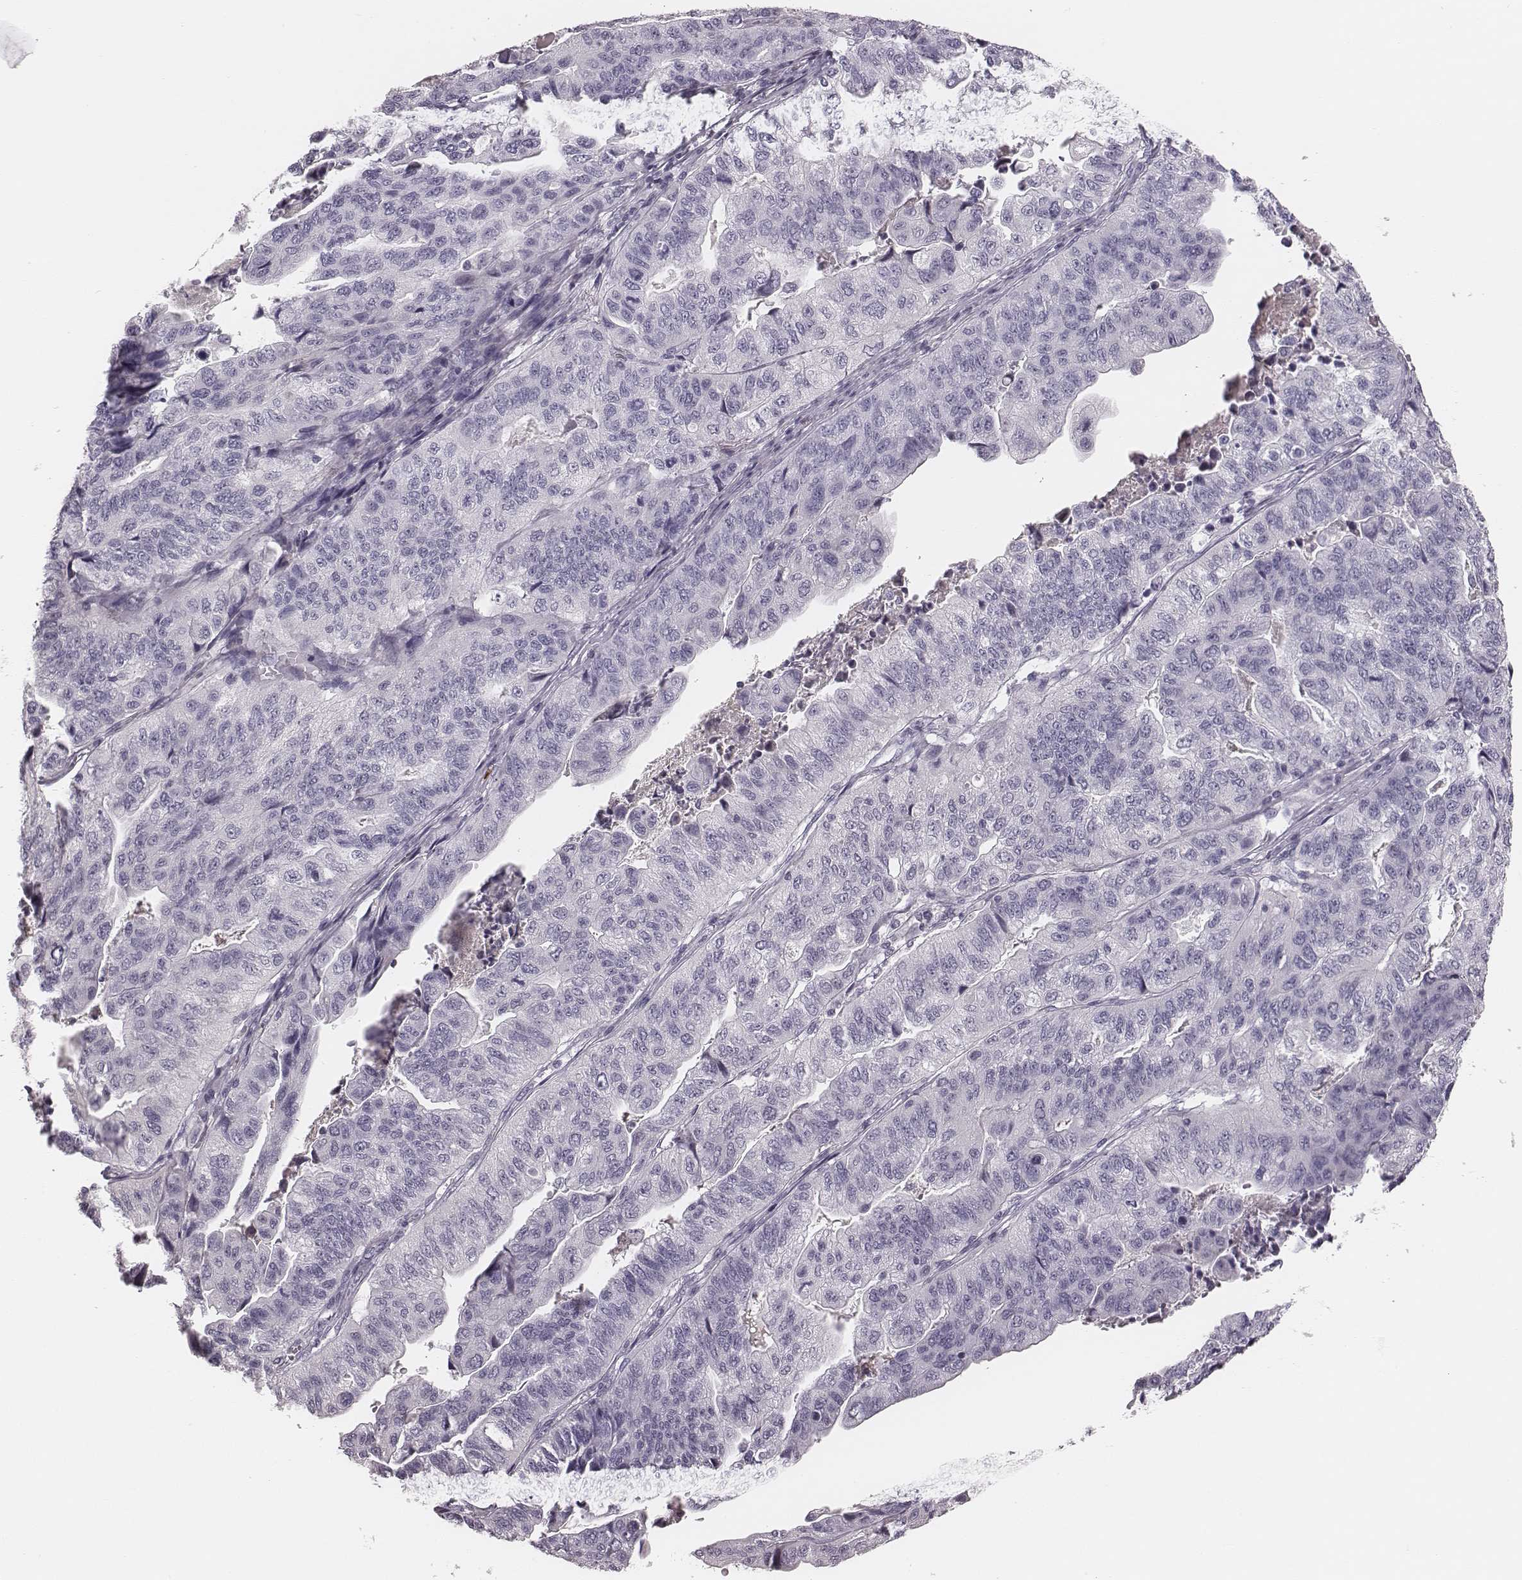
{"staining": {"intensity": "negative", "quantity": "none", "location": "none"}, "tissue": "stomach cancer", "cell_type": "Tumor cells", "image_type": "cancer", "snomed": [{"axis": "morphology", "description": "Adenocarcinoma, NOS"}, {"axis": "topography", "description": "Stomach, upper"}], "caption": "Photomicrograph shows no protein positivity in tumor cells of stomach cancer (adenocarcinoma) tissue. Brightfield microscopy of immunohistochemistry stained with DAB (3,3'-diaminobenzidine) (brown) and hematoxylin (blue), captured at high magnification.", "gene": "S100Z", "patient": {"sex": "female", "age": 67}}